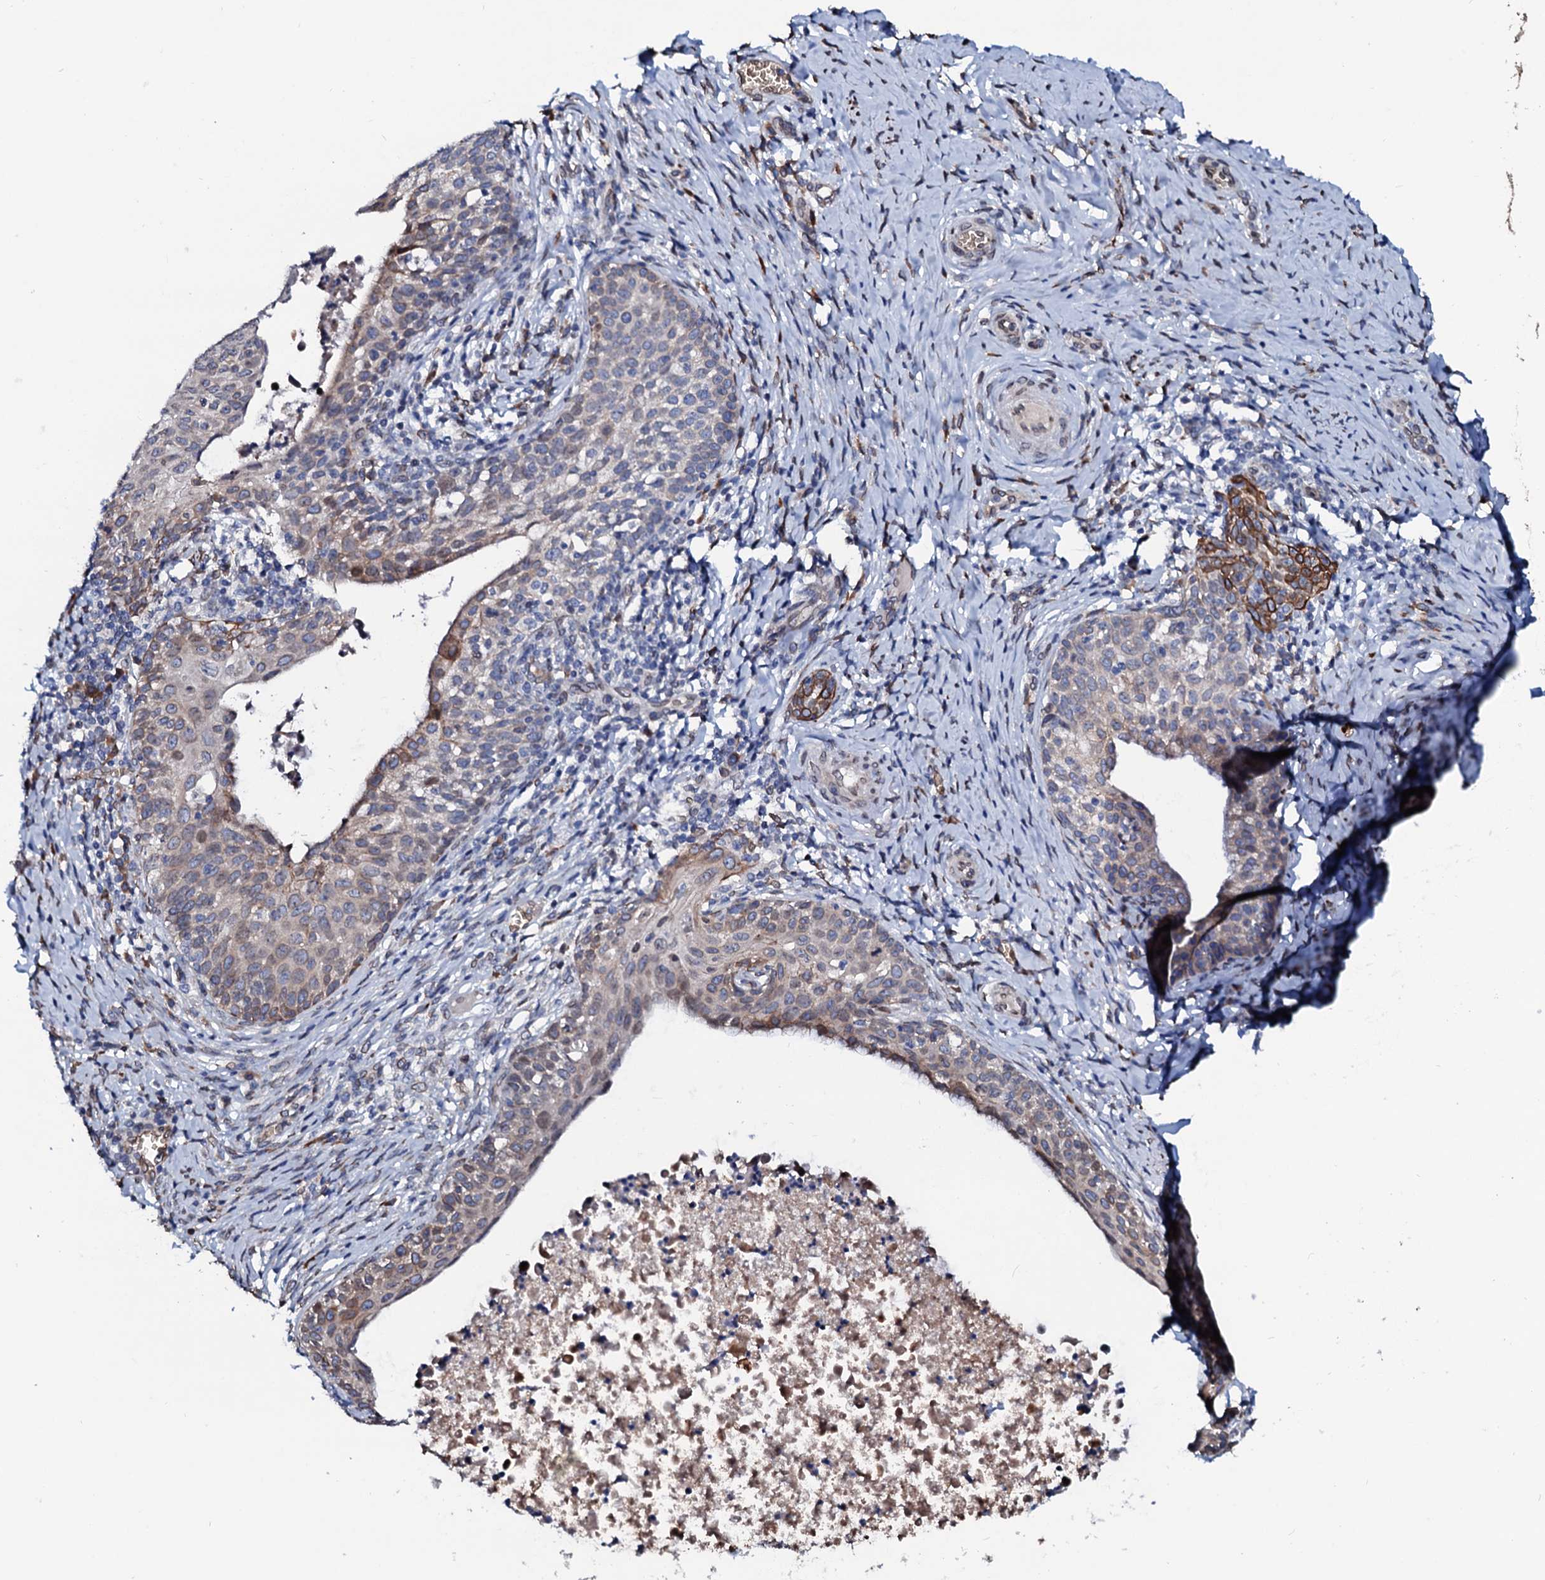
{"staining": {"intensity": "moderate", "quantity": "25%-75%", "location": "cytoplasmic/membranous"}, "tissue": "cervical cancer", "cell_type": "Tumor cells", "image_type": "cancer", "snomed": [{"axis": "morphology", "description": "Squamous cell carcinoma, NOS"}, {"axis": "topography", "description": "Cervix"}], "caption": "Immunohistochemical staining of human cervical cancer (squamous cell carcinoma) displays medium levels of moderate cytoplasmic/membranous positivity in approximately 25%-75% of tumor cells. (brown staining indicates protein expression, while blue staining denotes nuclei).", "gene": "NRP2", "patient": {"sex": "female", "age": 52}}